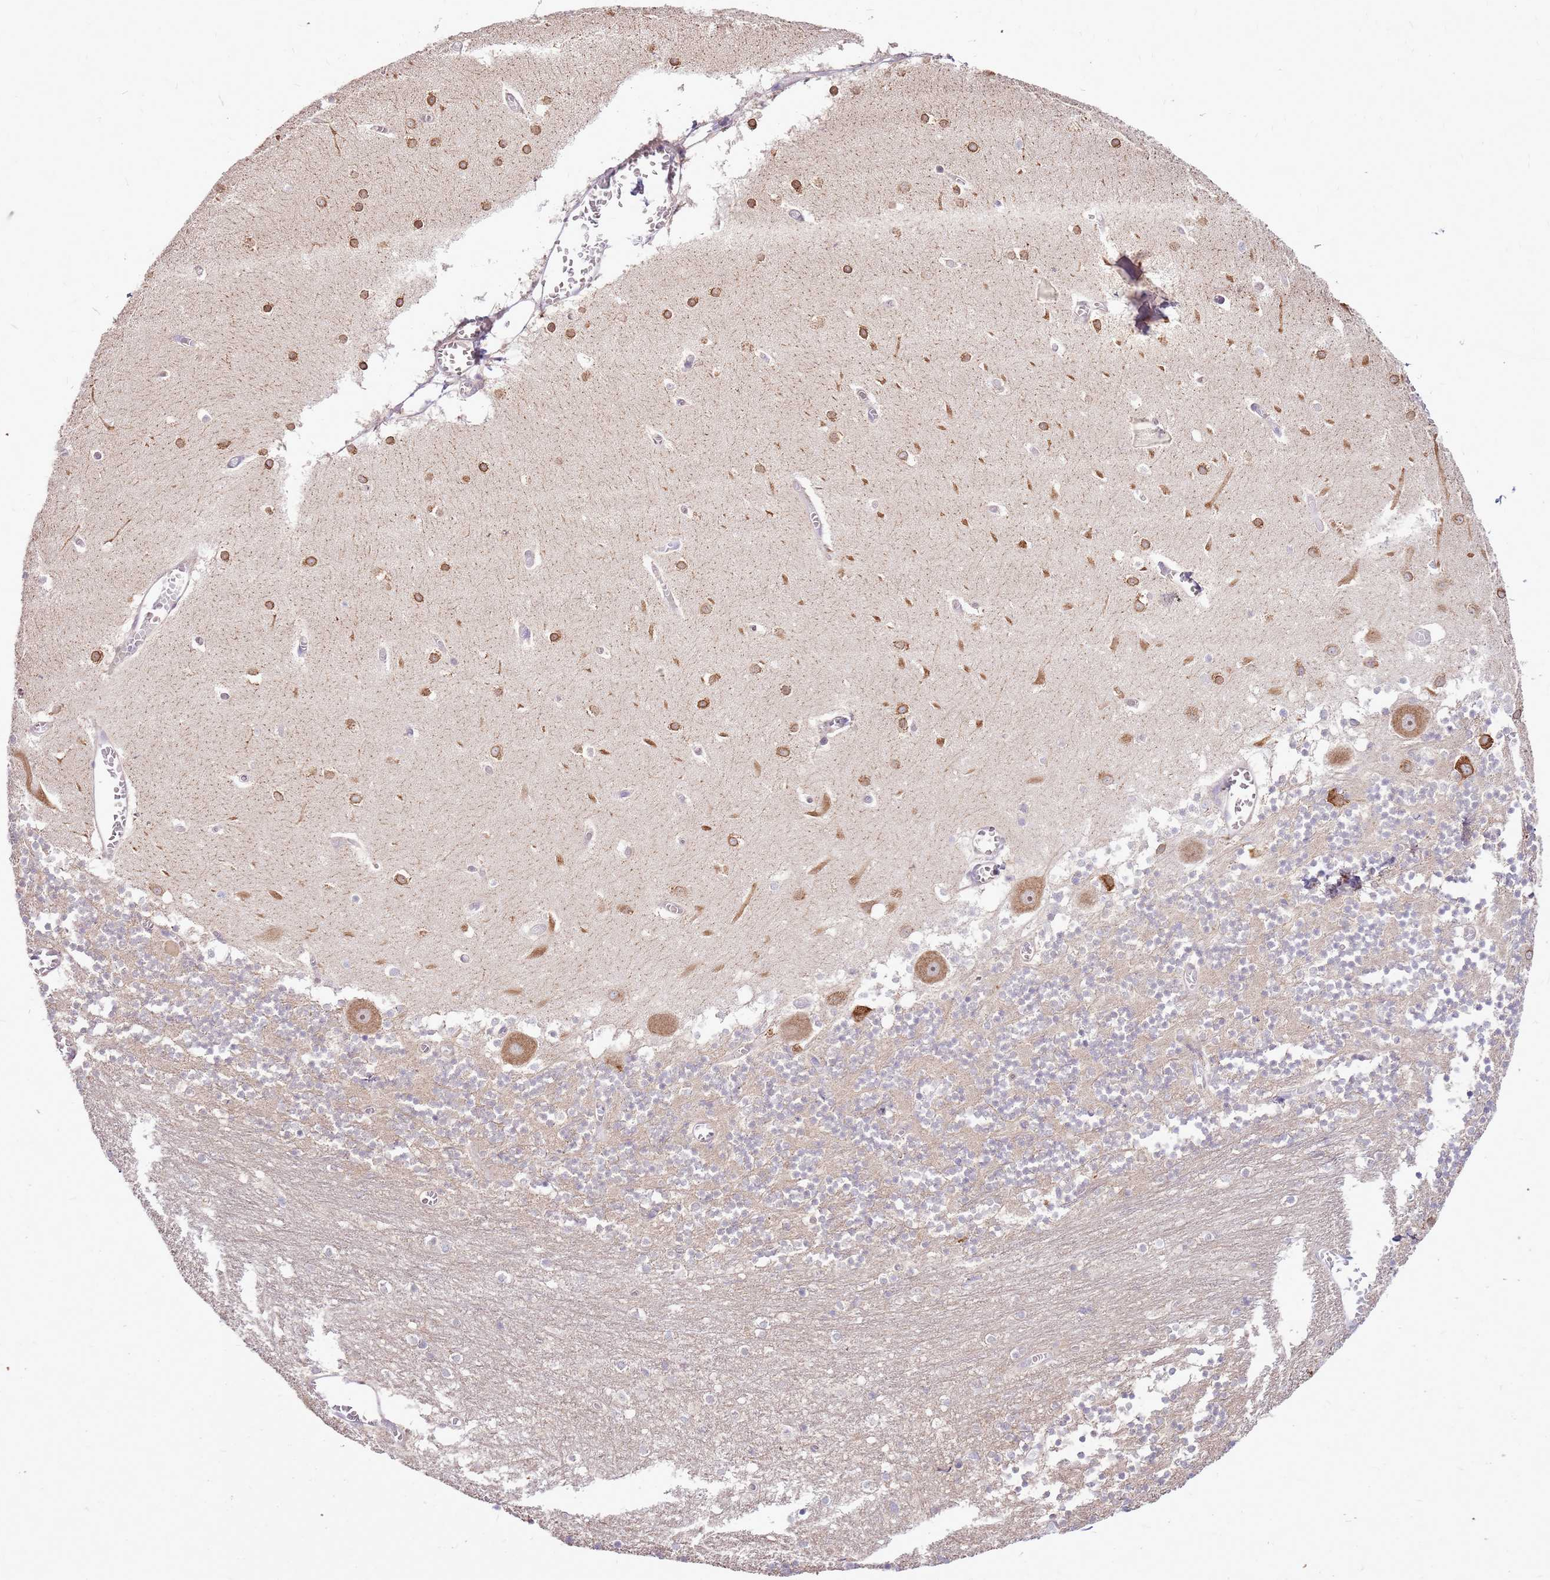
{"staining": {"intensity": "negative", "quantity": "none", "location": "none"}, "tissue": "cerebellum", "cell_type": "Cells in granular layer", "image_type": "normal", "snomed": [{"axis": "morphology", "description": "Normal tissue, NOS"}, {"axis": "topography", "description": "Cerebellum"}], "caption": "A photomicrograph of human cerebellum is negative for staining in cells in granular layer. (Immunohistochemistry (ihc), brightfield microscopy, high magnification).", "gene": "UGGT2", "patient": {"sex": "female", "age": 28}}